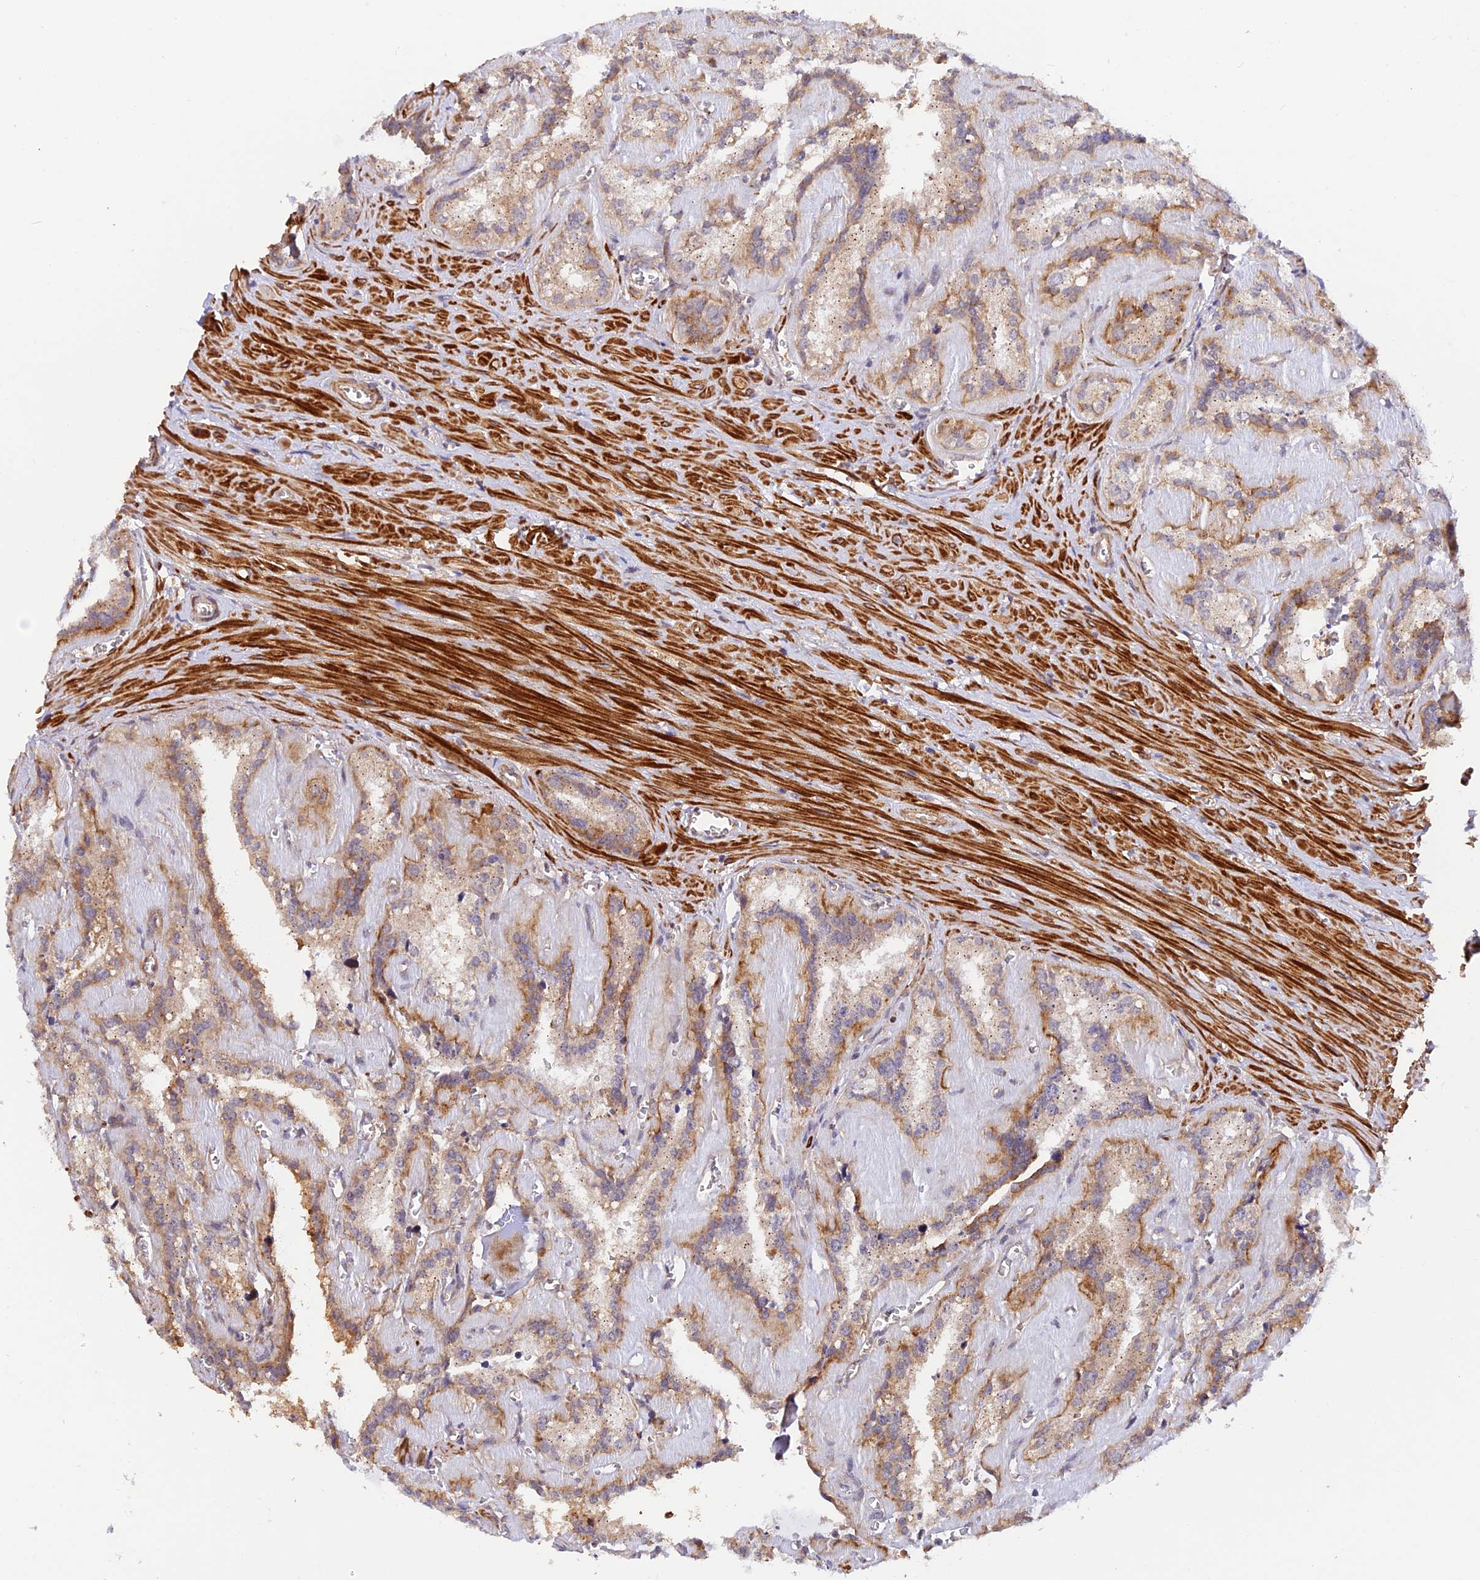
{"staining": {"intensity": "moderate", "quantity": ">75%", "location": "cytoplasmic/membranous"}, "tissue": "seminal vesicle", "cell_type": "Glandular cells", "image_type": "normal", "snomed": [{"axis": "morphology", "description": "Normal tissue, NOS"}, {"axis": "topography", "description": "Prostate"}, {"axis": "topography", "description": "Seminal veicle"}], "caption": "An IHC histopathology image of unremarkable tissue is shown. Protein staining in brown shows moderate cytoplasmic/membranous positivity in seminal vesicle within glandular cells.", "gene": "WDFY4", "patient": {"sex": "male", "age": 59}}